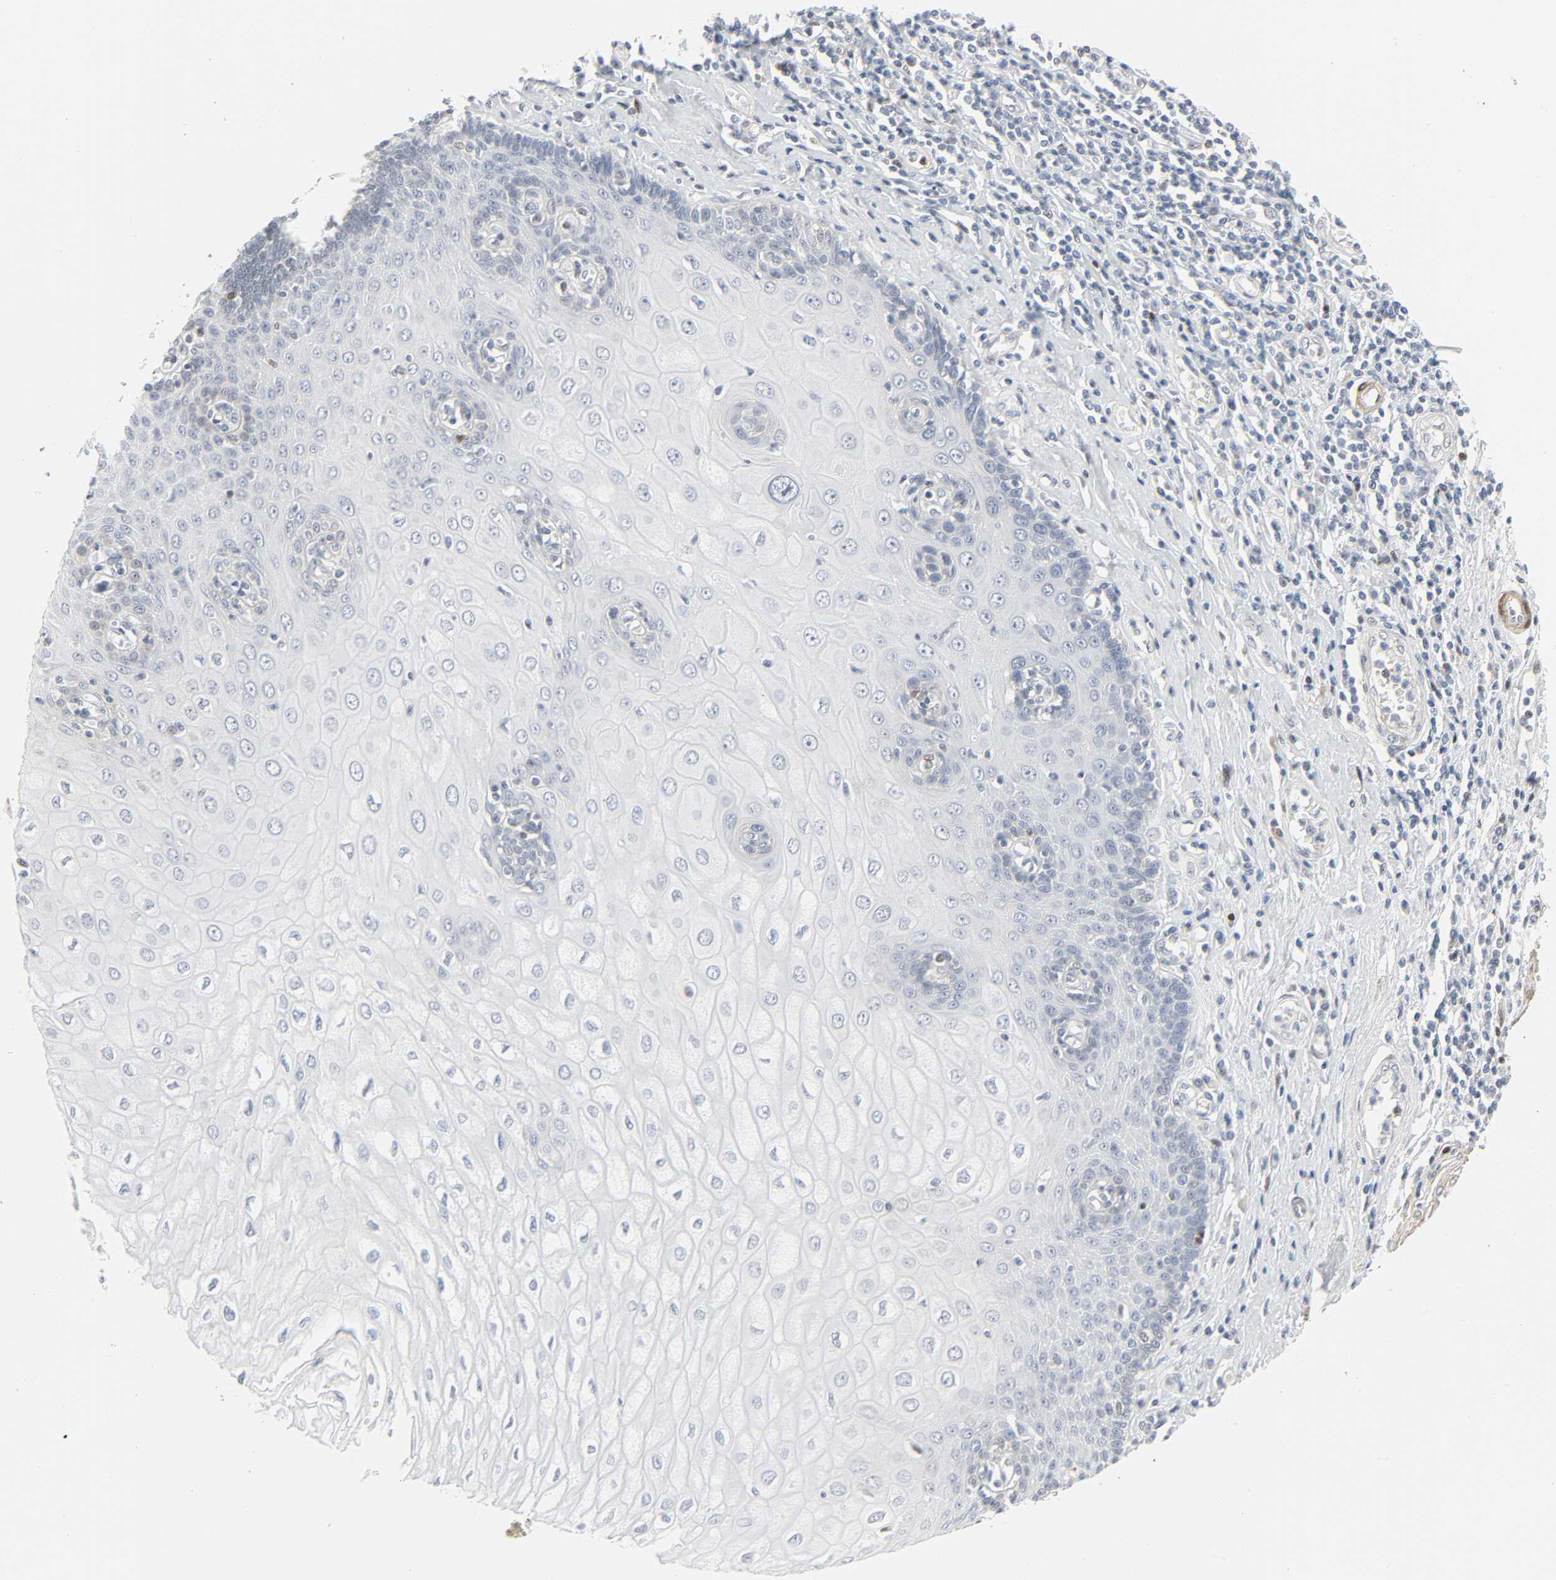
{"staining": {"intensity": "negative", "quantity": "none", "location": "none"}, "tissue": "esophagus", "cell_type": "Squamous epithelial cells", "image_type": "normal", "snomed": [{"axis": "morphology", "description": "Normal tissue, NOS"}, {"axis": "topography", "description": "Esophagus"}], "caption": "Squamous epithelial cells are negative for protein expression in normal human esophagus. Brightfield microscopy of immunohistochemistry (IHC) stained with DAB (3,3'-diaminobenzidine) (brown) and hematoxylin (blue), captured at high magnification.", "gene": "ZBTB16", "patient": {"sex": "male", "age": 62}}